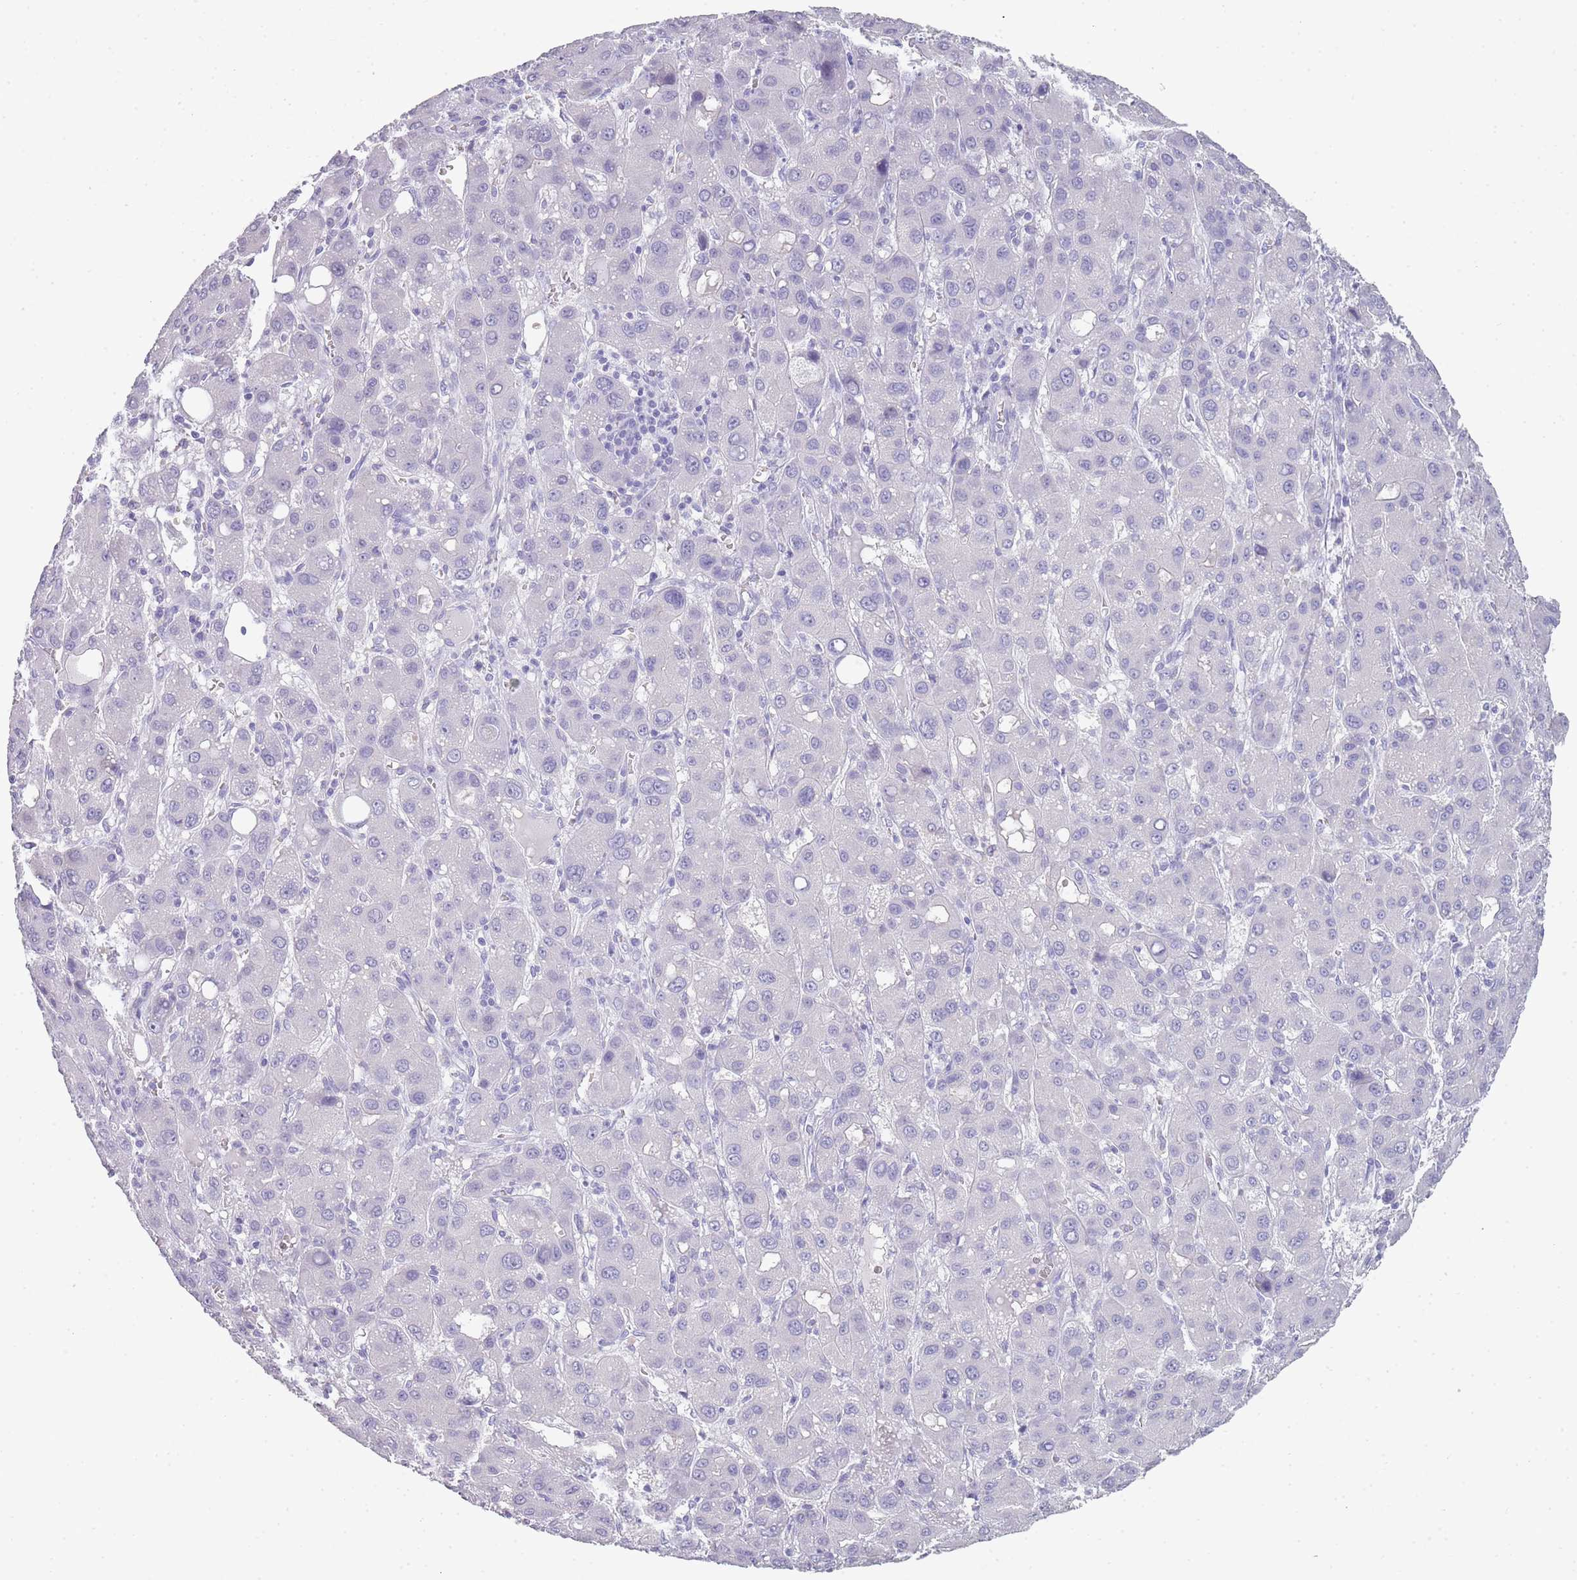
{"staining": {"intensity": "negative", "quantity": "none", "location": "none"}, "tissue": "liver cancer", "cell_type": "Tumor cells", "image_type": "cancer", "snomed": [{"axis": "morphology", "description": "Carcinoma, Hepatocellular, NOS"}, {"axis": "topography", "description": "Liver"}], "caption": "Liver cancer was stained to show a protein in brown. There is no significant staining in tumor cells.", "gene": "TCP11", "patient": {"sex": "male", "age": 55}}